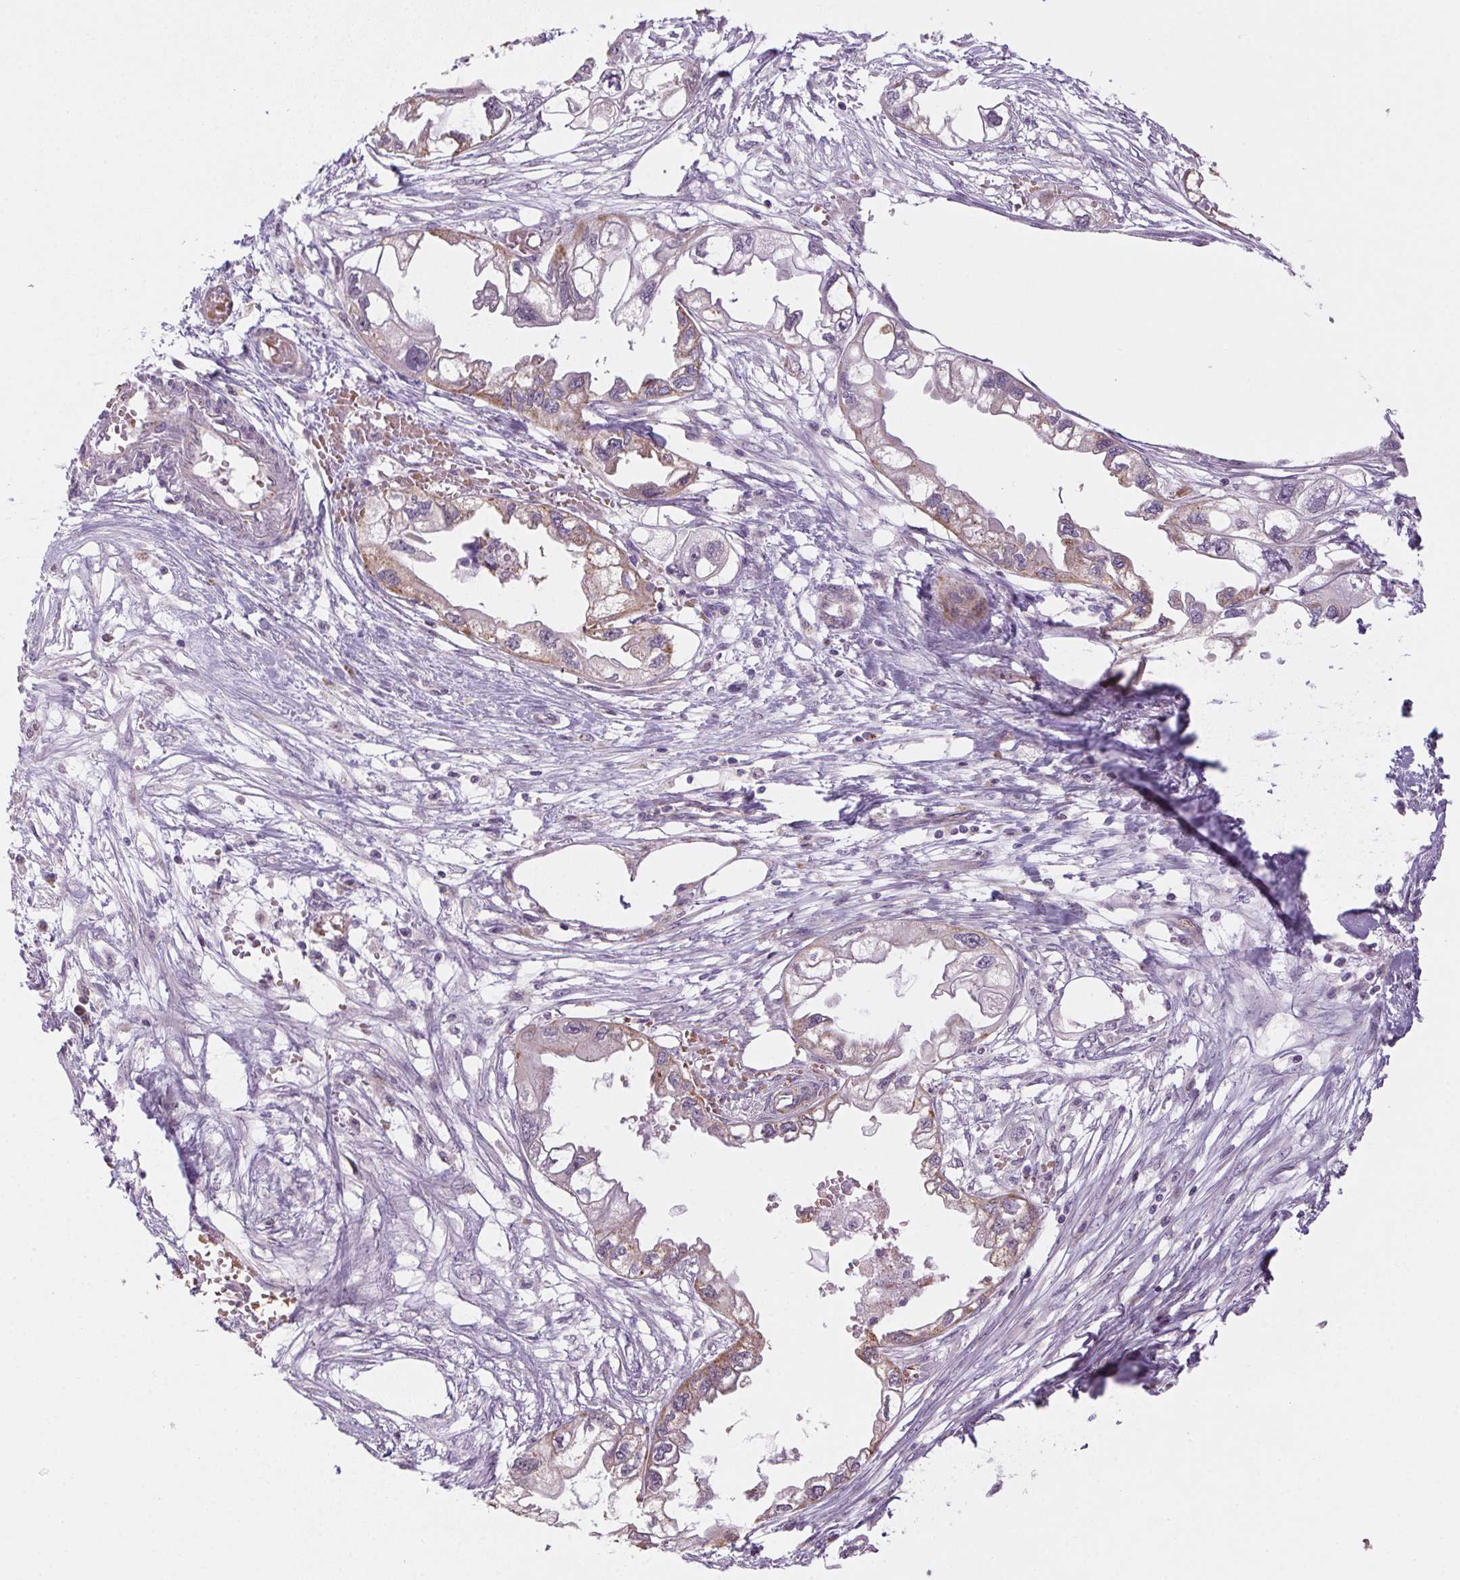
{"staining": {"intensity": "weak", "quantity": "<25%", "location": "cytoplasmic/membranous"}, "tissue": "endometrial cancer", "cell_type": "Tumor cells", "image_type": "cancer", "snomed": [{"axis": "morphology", "description": "Adenocarcinoma, NOS"}, {"axis": "morphology", "description": "Adenocarcinoma, metastatic, NOS"}, {"axis": "topography", "description": "Adipose tissue"}, {"axis": "topography", "description": "Endometrium"}], "caption": "A high-resolution histopathology image shows IHC staining of endometrial cancer, which displays no significant positivity in tumor cells.", "gene": "METTL13", "patient": {"sex": "female", "age": 67}}